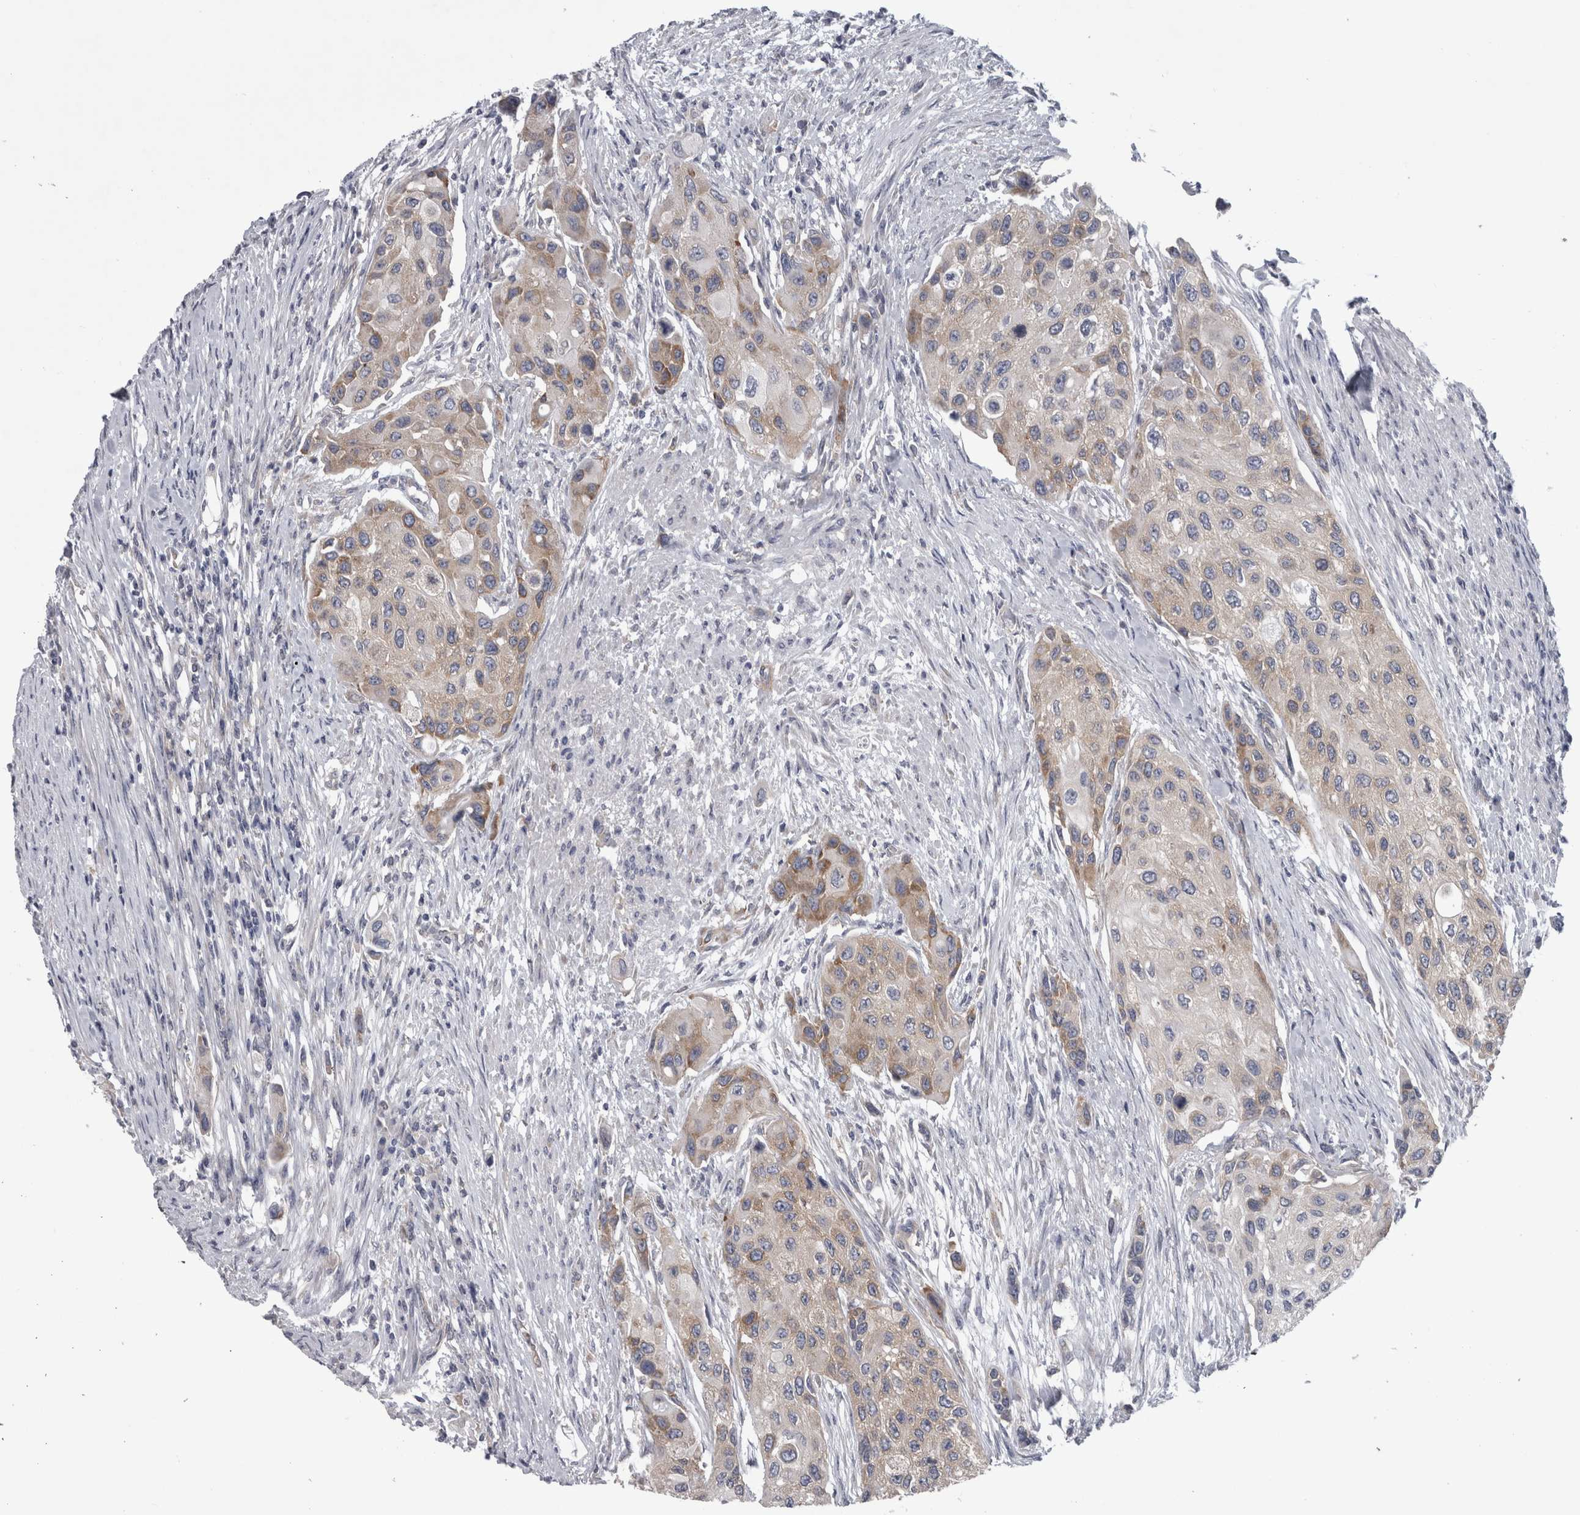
{"staining": {"intensity": "moderate", "quantity": "<25%", "location": "cytoplasmic/membranous"}, "tissue": "urothelial cancer", "cell_type": "Tumor cells", "image_type": "cancer", "snomed": [{"axis": "morphology", "description": "Urothelial carcinoma, High grade"}, {"axis": "topography", "description": "Urinary bladder"}], "caption": "IHC of human urothelial cancer reveals low levels of moderate cytoplasmic/membranous staining in approximately <25% of tumor cells. Nuclei are stained in blue.", "gene": "PRRC2C", "patient": {"sex": "female", "age": 56}}